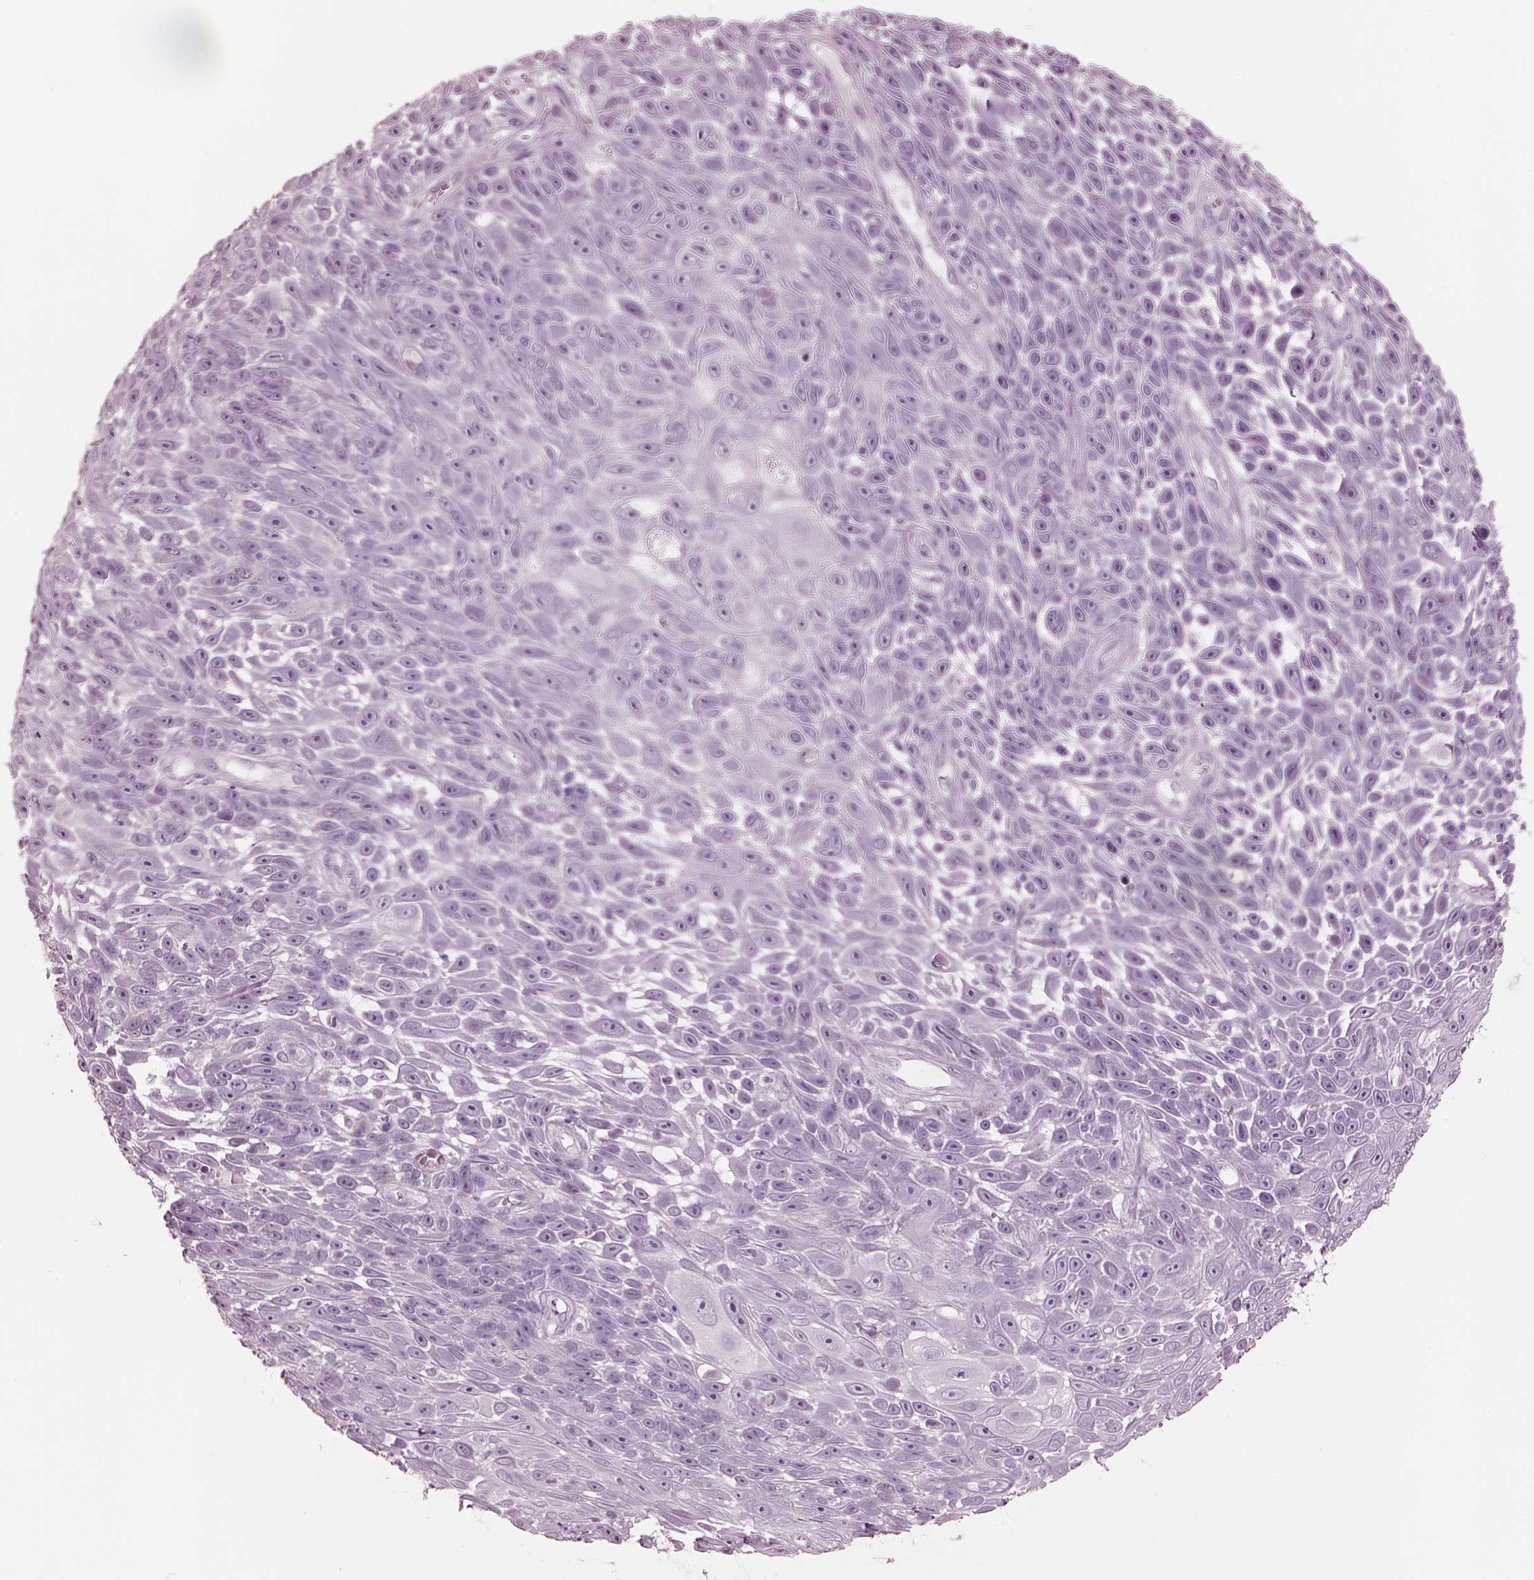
{"staining": {"intensity": "negative", "quantity": "none", "location": "none"}, "tissue": "skin cancer", "cell_type": "Tumor cells", "image_type": "cancer", "snomed": [{"axis": "morphology", "description": "Squamous cell carcinoma, NOS"}, {"axis": "topography", "description": "Skin"}], "caption": "Immunohistochemistry photomicrograph of neoplastic tissue: skin squamous cell carcinoma stained with DAB shows no significant protein expression in tumor cells. (DAB IHC with hematoxylin counter stain).", "gene": "KRTAP24-1", "patient": {"sex": "male", "age": 82}}